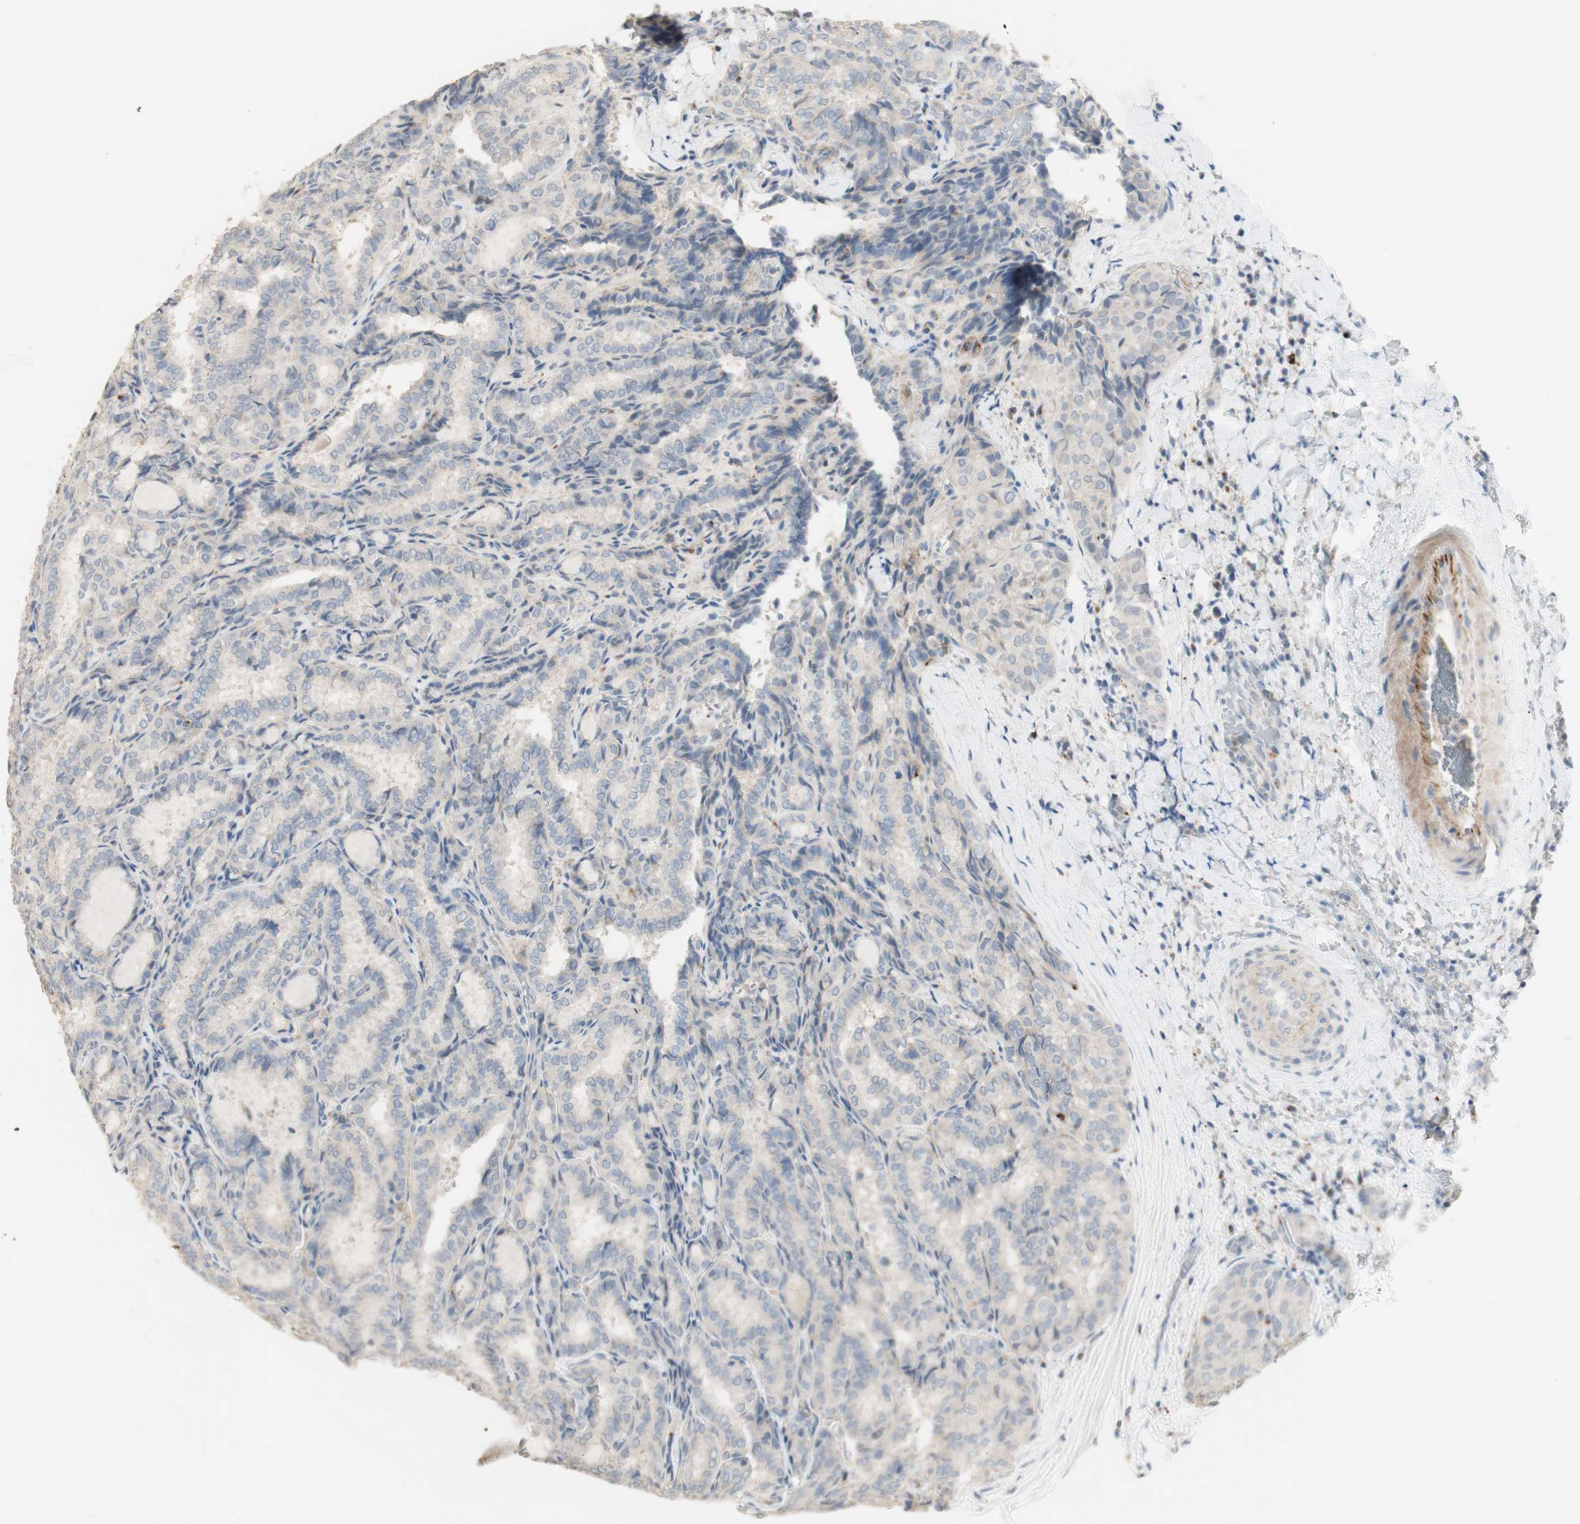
{"staining": {"intensity": "negative", "quantity": "none", "location": "none"}, "tissue": "thyroid cancer", "cell_type": "Tumor cells", "image_type": "cancer", "snomed": [{"axis": "morphology", "description": "Normal tissue, NOS"}, {"axis": "morphology", "description": "Papillary adenocarcinoma, NOS"}, {"axis": "topography", "description": "Thyroid gland"}], "caption": "Tumor cells are negative for protein expression in human thyroid papillary adenocarcinoma. The staining is performed using DAB (3,3'-diaminobenzidine) brown chromogen with nuclei counter-stained in using hematoxylin.", "gene": "MANEA", "patient": {"sex": "female", "age": 30}}